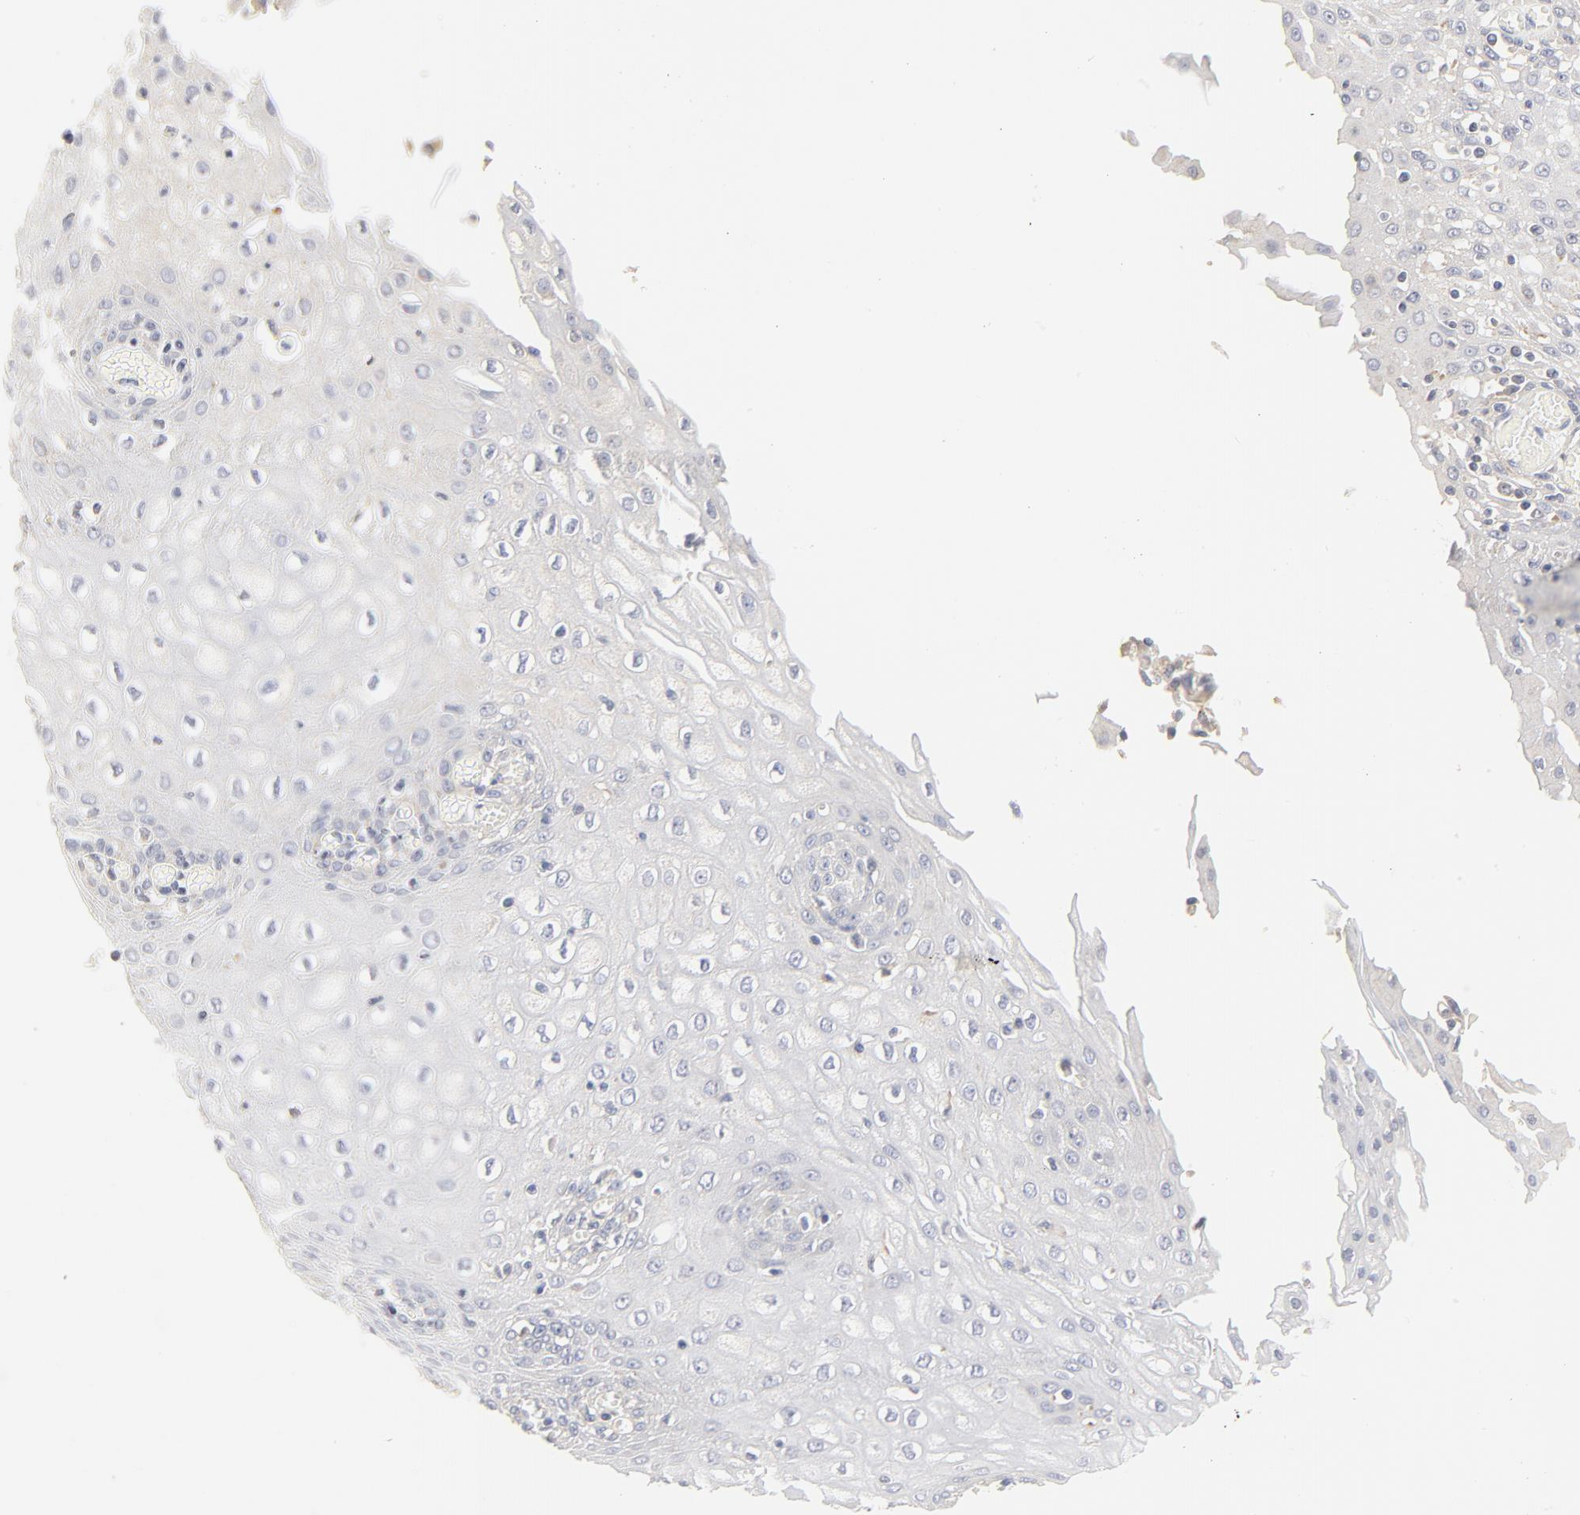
{"staining": {"intensity": "negative", "quantity": "none", "location": "none"}, "tissue": "esophagus", "cell_type": "Squamous epithelial cells", "image_type": "normal", "snomed": [{"axis": "morphology", "description": "Normal tissue, NOS"}, {"axis": "morphology", "description": "Squamous cell carcinoma, NOS"}, {"axis": "topography", "description": "Esophagus"}], "caption": "This is a histopathology image of immunohistochemistry staining of unremarkable esophagus, which shows no positivity in squamous epithelial cells. (DAB (3,3'-diaminobenzidine) IHC, high magnification).", "gene": "FCGBP", "patient": {"sex": "male", "age": 65}}